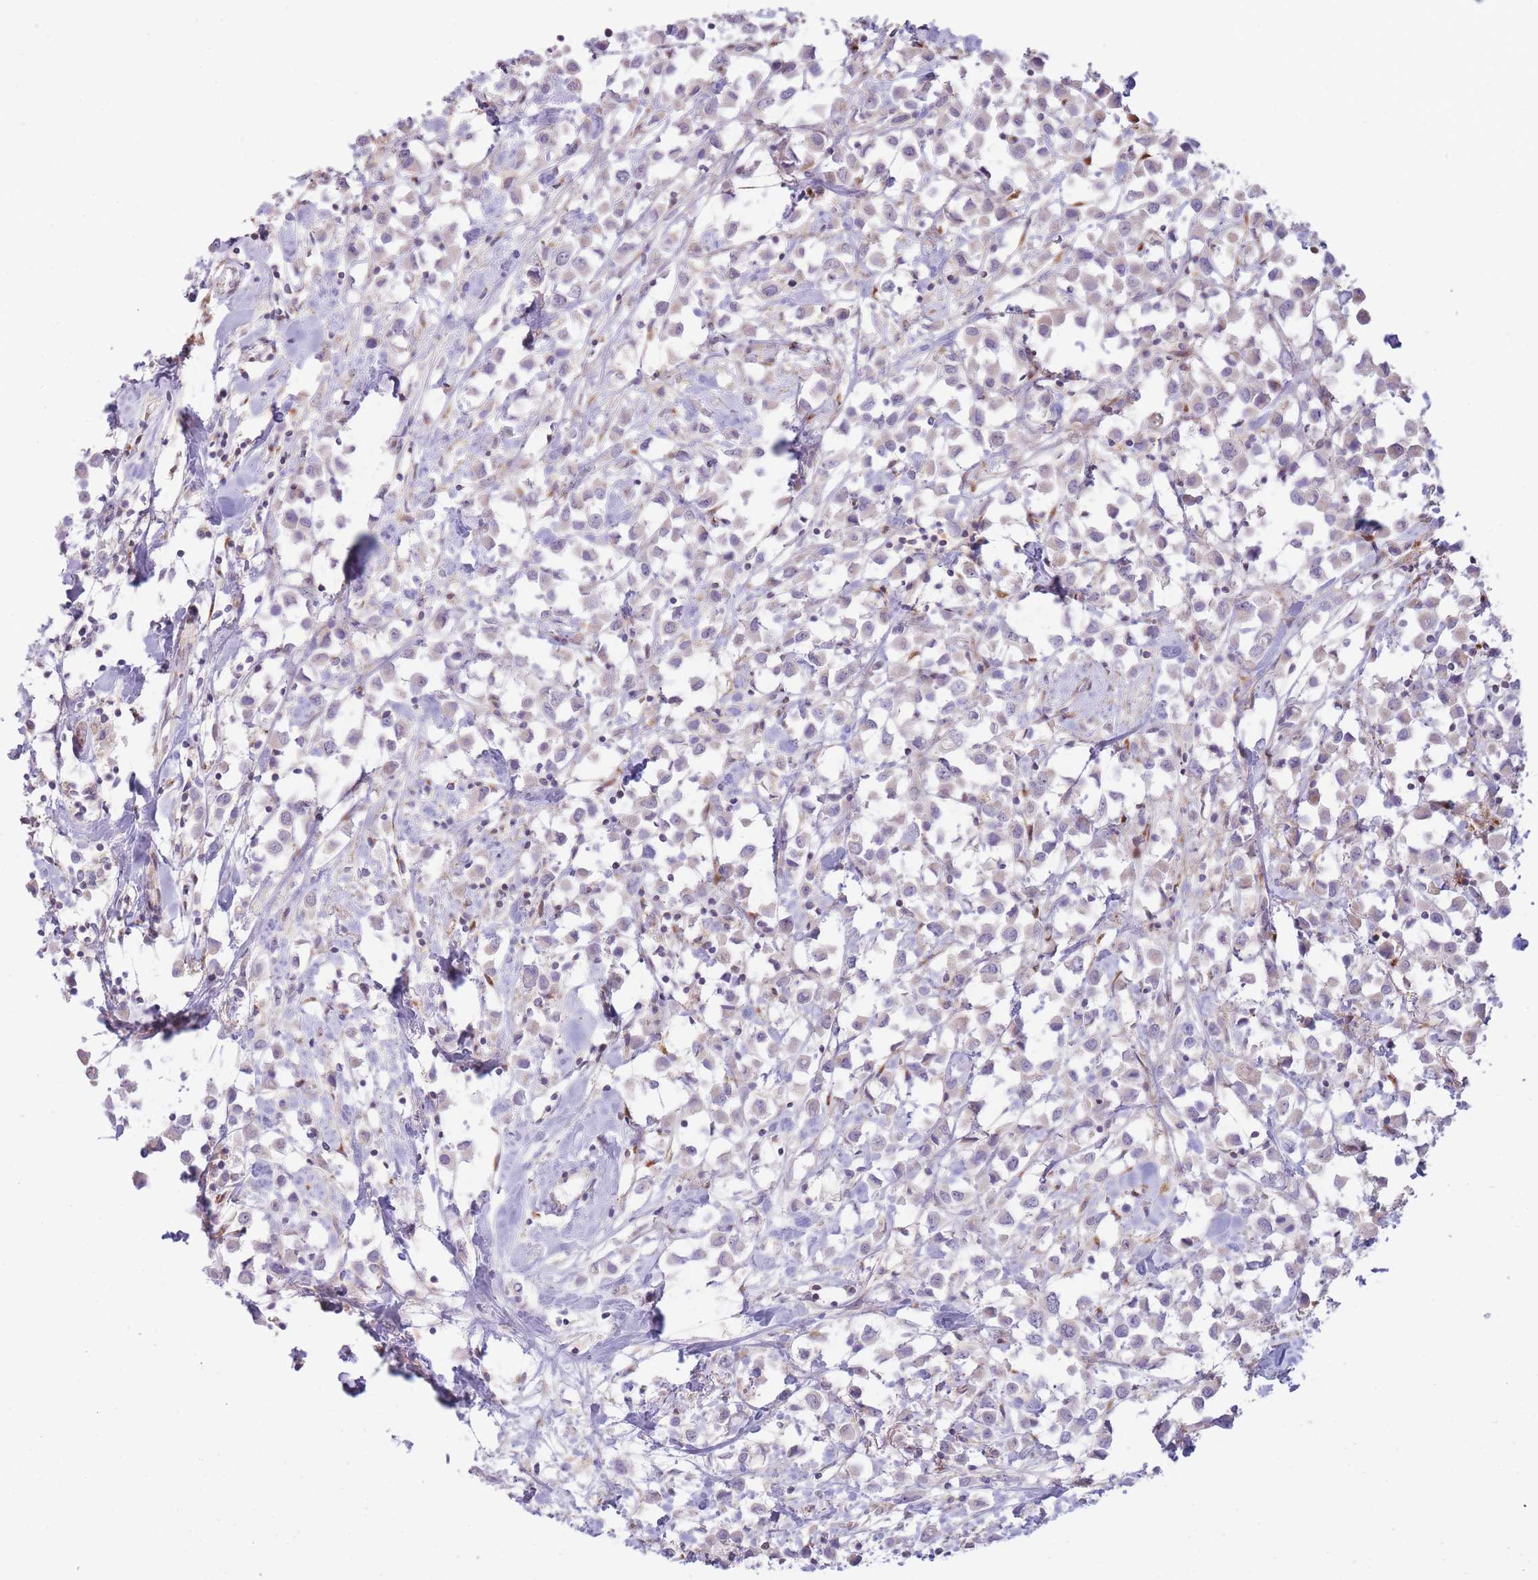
{"staining": {"intensity": "negative", "quantity": "none", "location": "none"}, "tissue": "breast cancer", "cell_type": "Tumor cells", "image_type": "cancer", "snomed": [{"axis": "morphology", "description": "Duct carcinoma"}, {"axis": "topography", "description": "Breast"}], "caption": "This is an immunohistochemistry (IHC) image of human breast invasive ductal carcinoma. There is no staining in tumor cells.", "gene": "PPP3R2", "patient": {"sex": "female", "age": 61}}